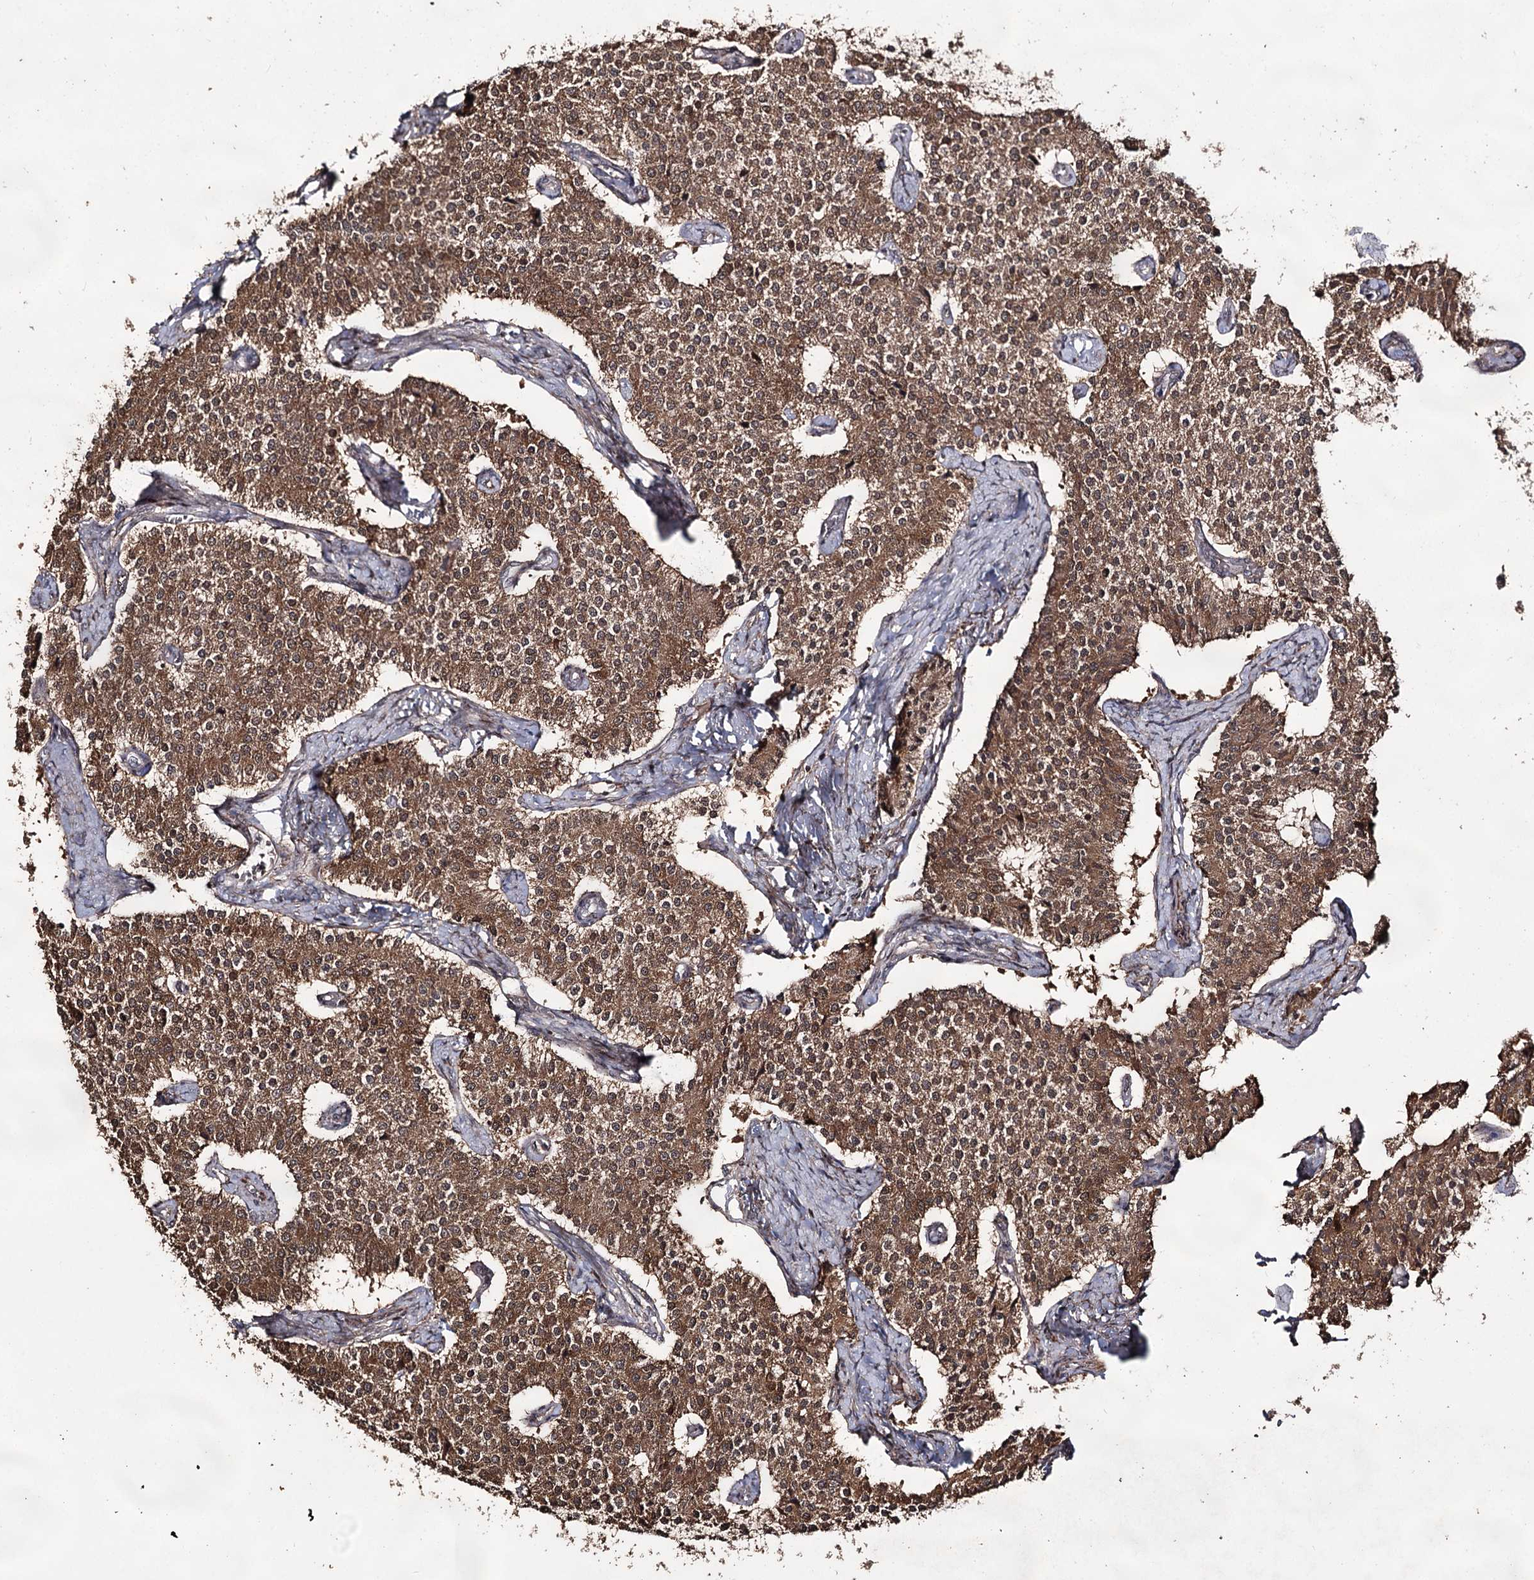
{"staining": {"intensity": "moderate", "quantity": ">75%", "location": "cytoplasmic/membranous,nuclear"}, "tissue": "carcinoid", "cell_type": "Tumor cells", "image_type": "cancer", "snomed": [{"axis": "morphology", "description": "Carcinoid, malignant, NOS"}, {"axis": "topography", "description": "Colon"}], "caption": "Carcinoid (malignant) was stained to show a protein in brown. There is medium levels of moderate cytoplasmic/membranous and nuclear expression in about >75% of tumor cells.", "gene": "ACTR6", "patient": {"sex": "female", "age": 52}}